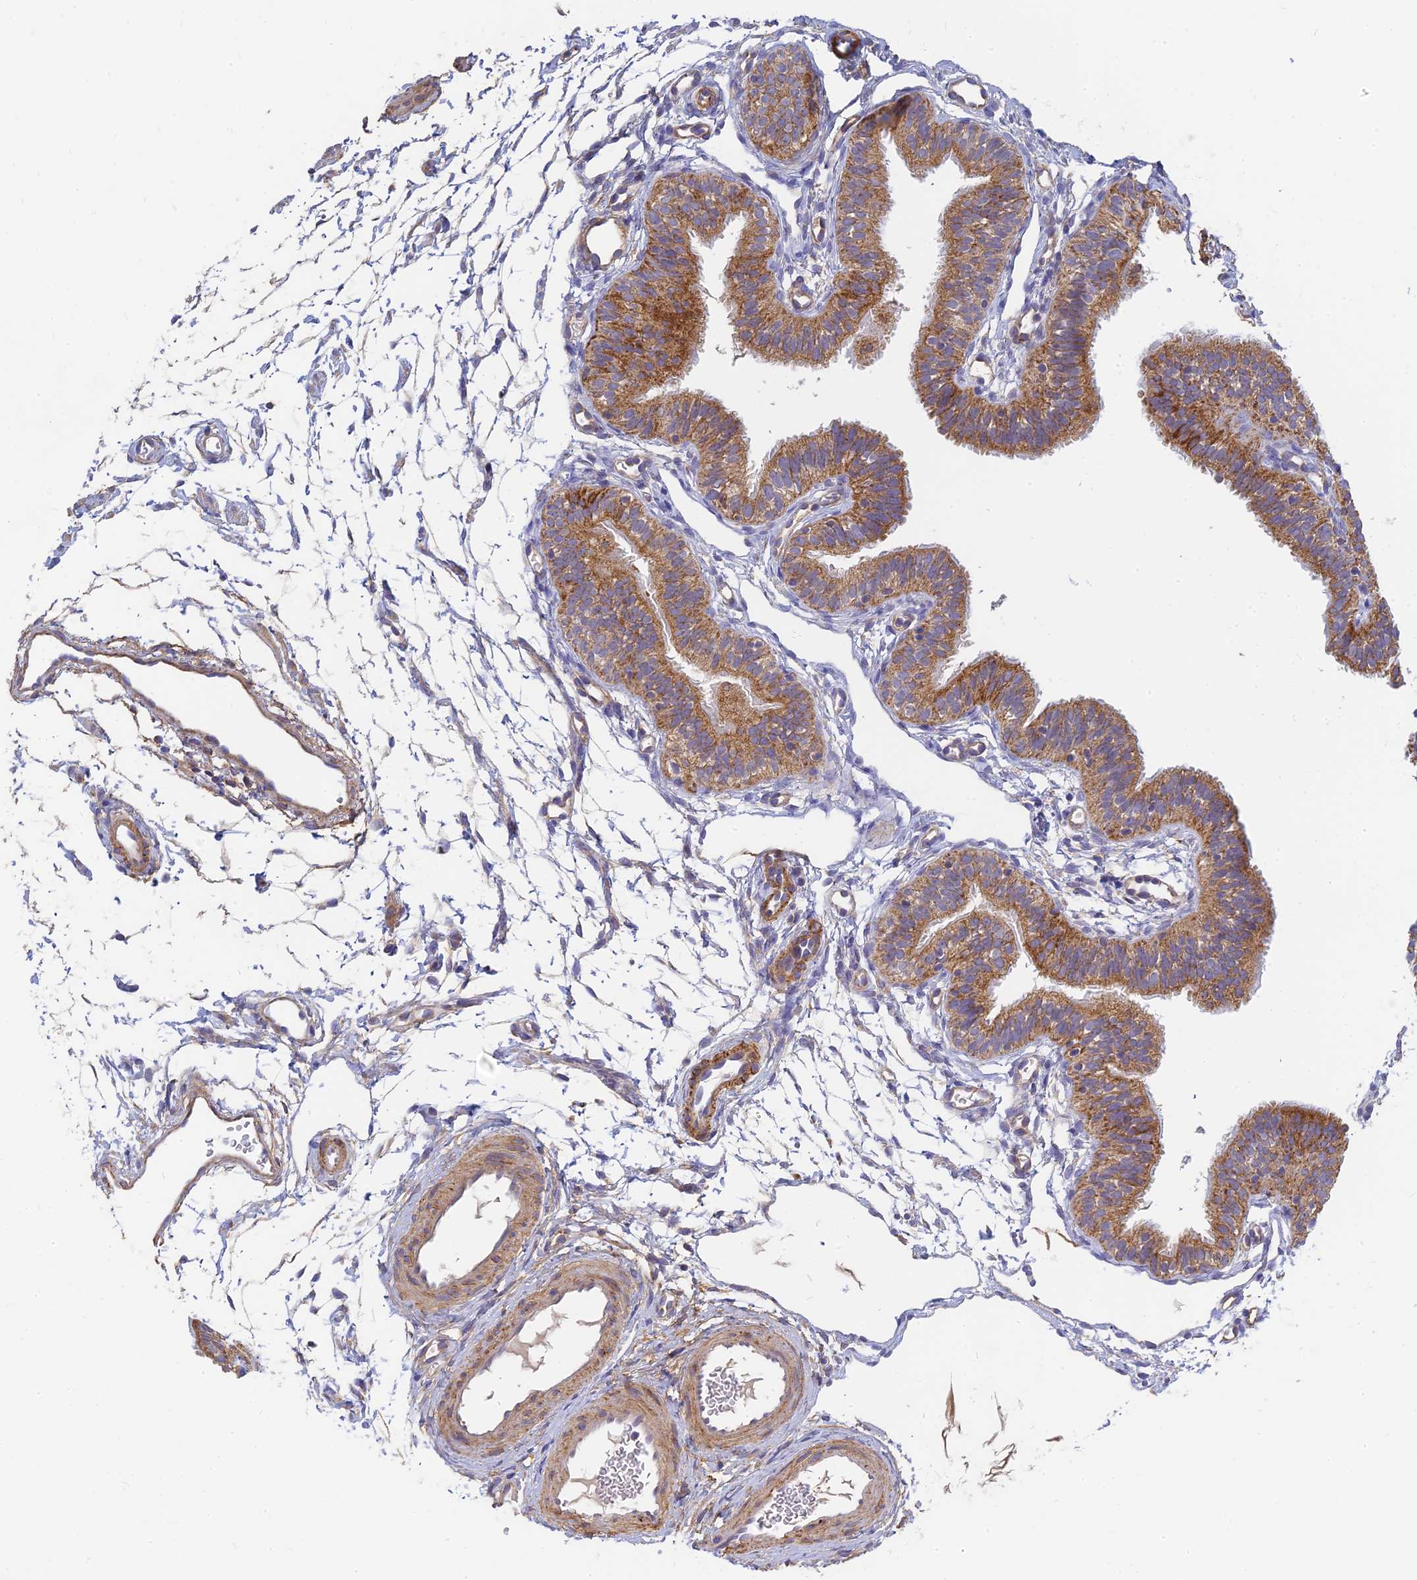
{"staining": {"intensity": "moderate", "quantity": ">75%", "location": "cytoplasmic/membranous"}, "tissue": "fallopian tube", "cell_type": "Glandular cells", "image_type": "normal", "snomed": [{"axis": "morphology", "description": "Normal tissue, NOS"}, {"axis": "topography", "description": "Fallopian tube"}], "caption": "This micrograph displays IHC staining of benign human fallopian tube, with medium moderate cytoplasmic/membranous positivity in approximately >75% of glandular cells.", "gene": "MRPL15", "patient": {"sex": "female", "age": 35}}